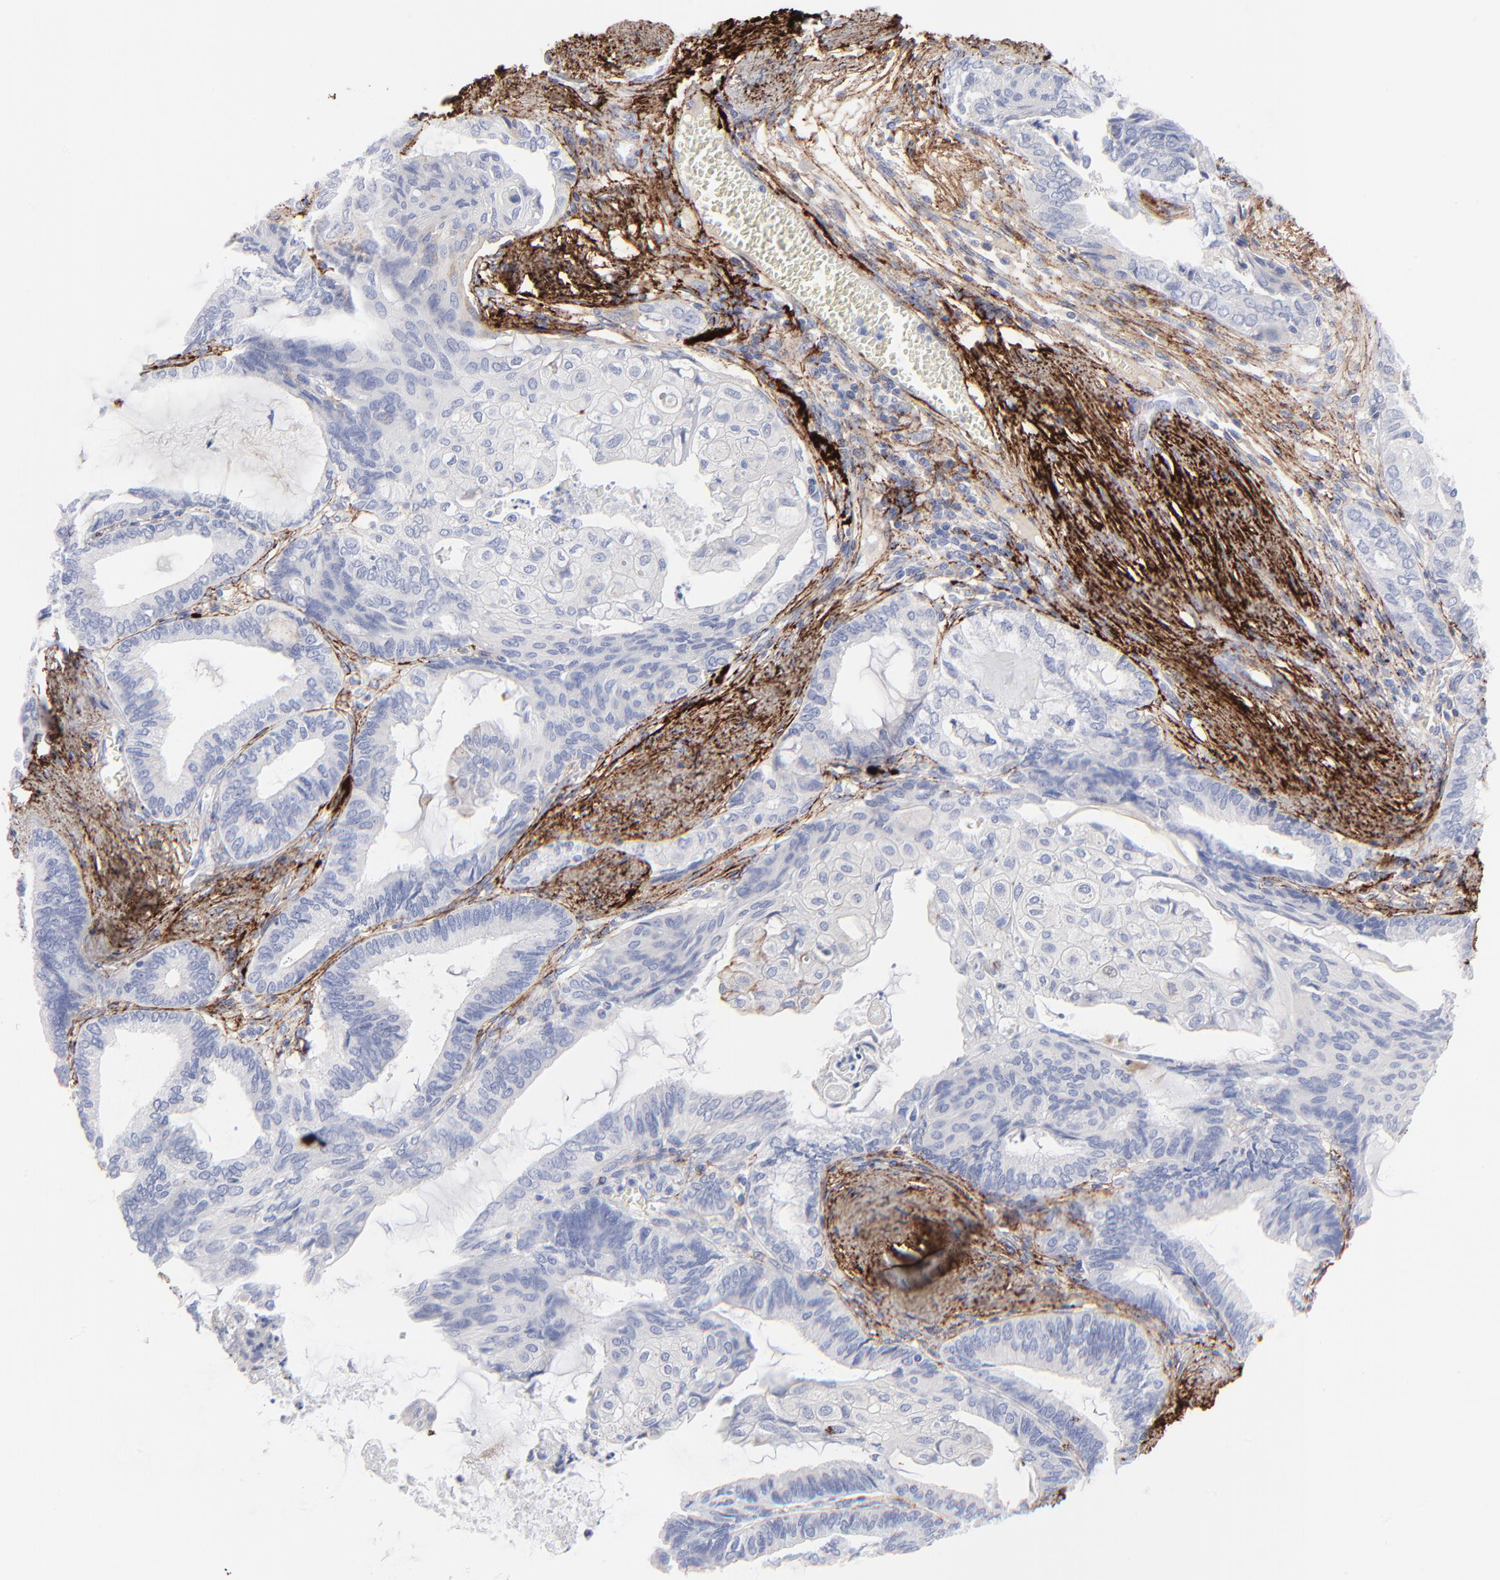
{"staining": {"intensity": "negative", "quantity": "none", "location": "none"}, "tissue": "endometrial cancer", "cell_type": "Tumor cells", "image_type": "cancer", "snomed": [{"axis": "morphology", "description": "Adenocarcinoma, NOS"}, {"axis": "topography", "description": "Endometrium"}], "caption": "Adenocarcinoma (endometrial) stained for a protein using IHC reveals no expression tumor cells.", "gene": "FBLN2", "patient": {"sex": "female", "age": 79}}